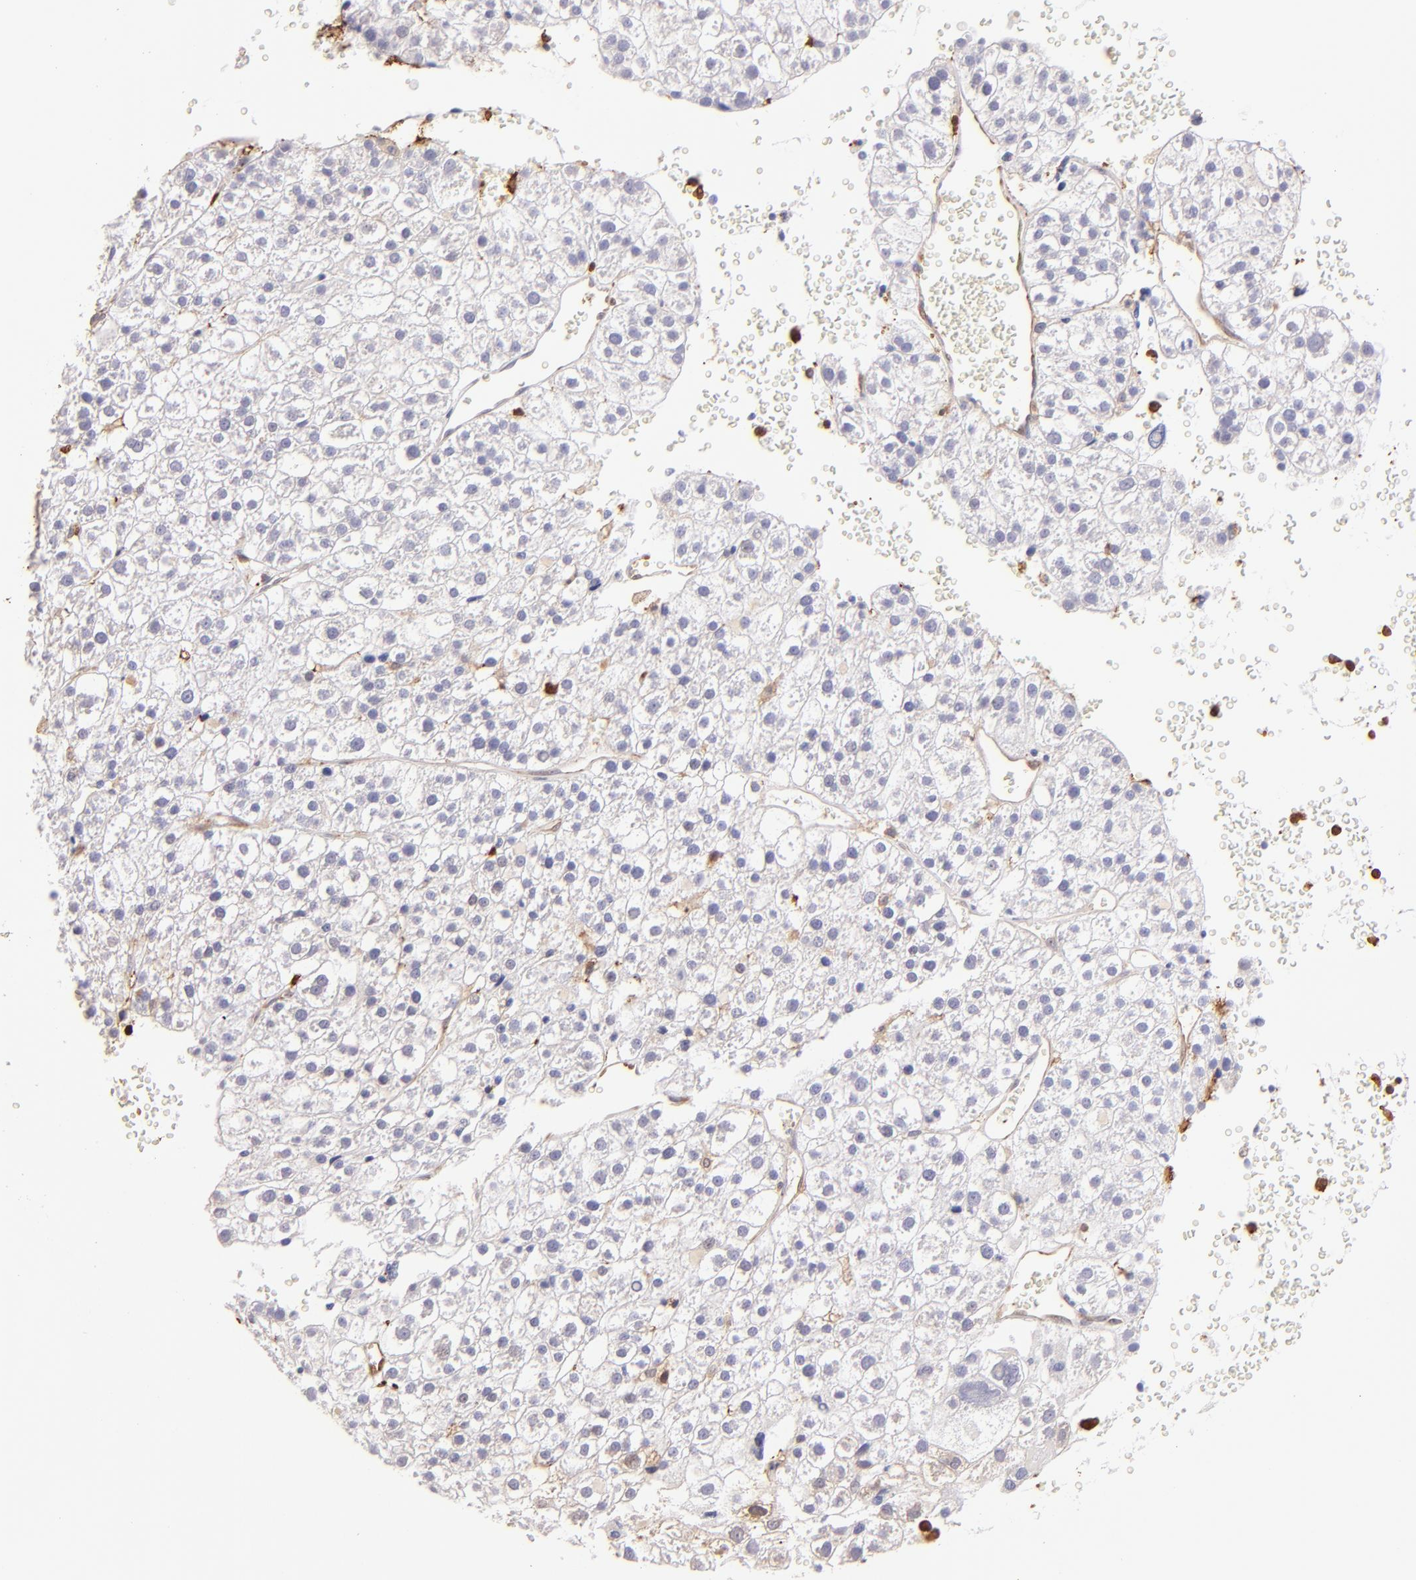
{"staining": {"intensity": "weak", "quantity": "25%-75%", "location": "cytoplasmic/membranous"}, "tissue": "liver cancer", "cell_type": "Tumor cells", "image_type": "cancer", "snomed": [{"axis": "morphology", "description": "Carcinoma, Hepatocellular, NOS"}, {"axis": "topography", "description": "Liver"}], "caption": "Immunohistochemical staining of liver hepatocellular carcinoma reveals low levels of weak cytoplasmic/membranous protein positivity in approximately 25%-75% of tumor cells. (Stains: DAB in brown, nuclei in blue, Microscopy: brightfield microscopy at high magnification).", "gene": "BTK", "patient": {"sex": "female", "age": 85}}